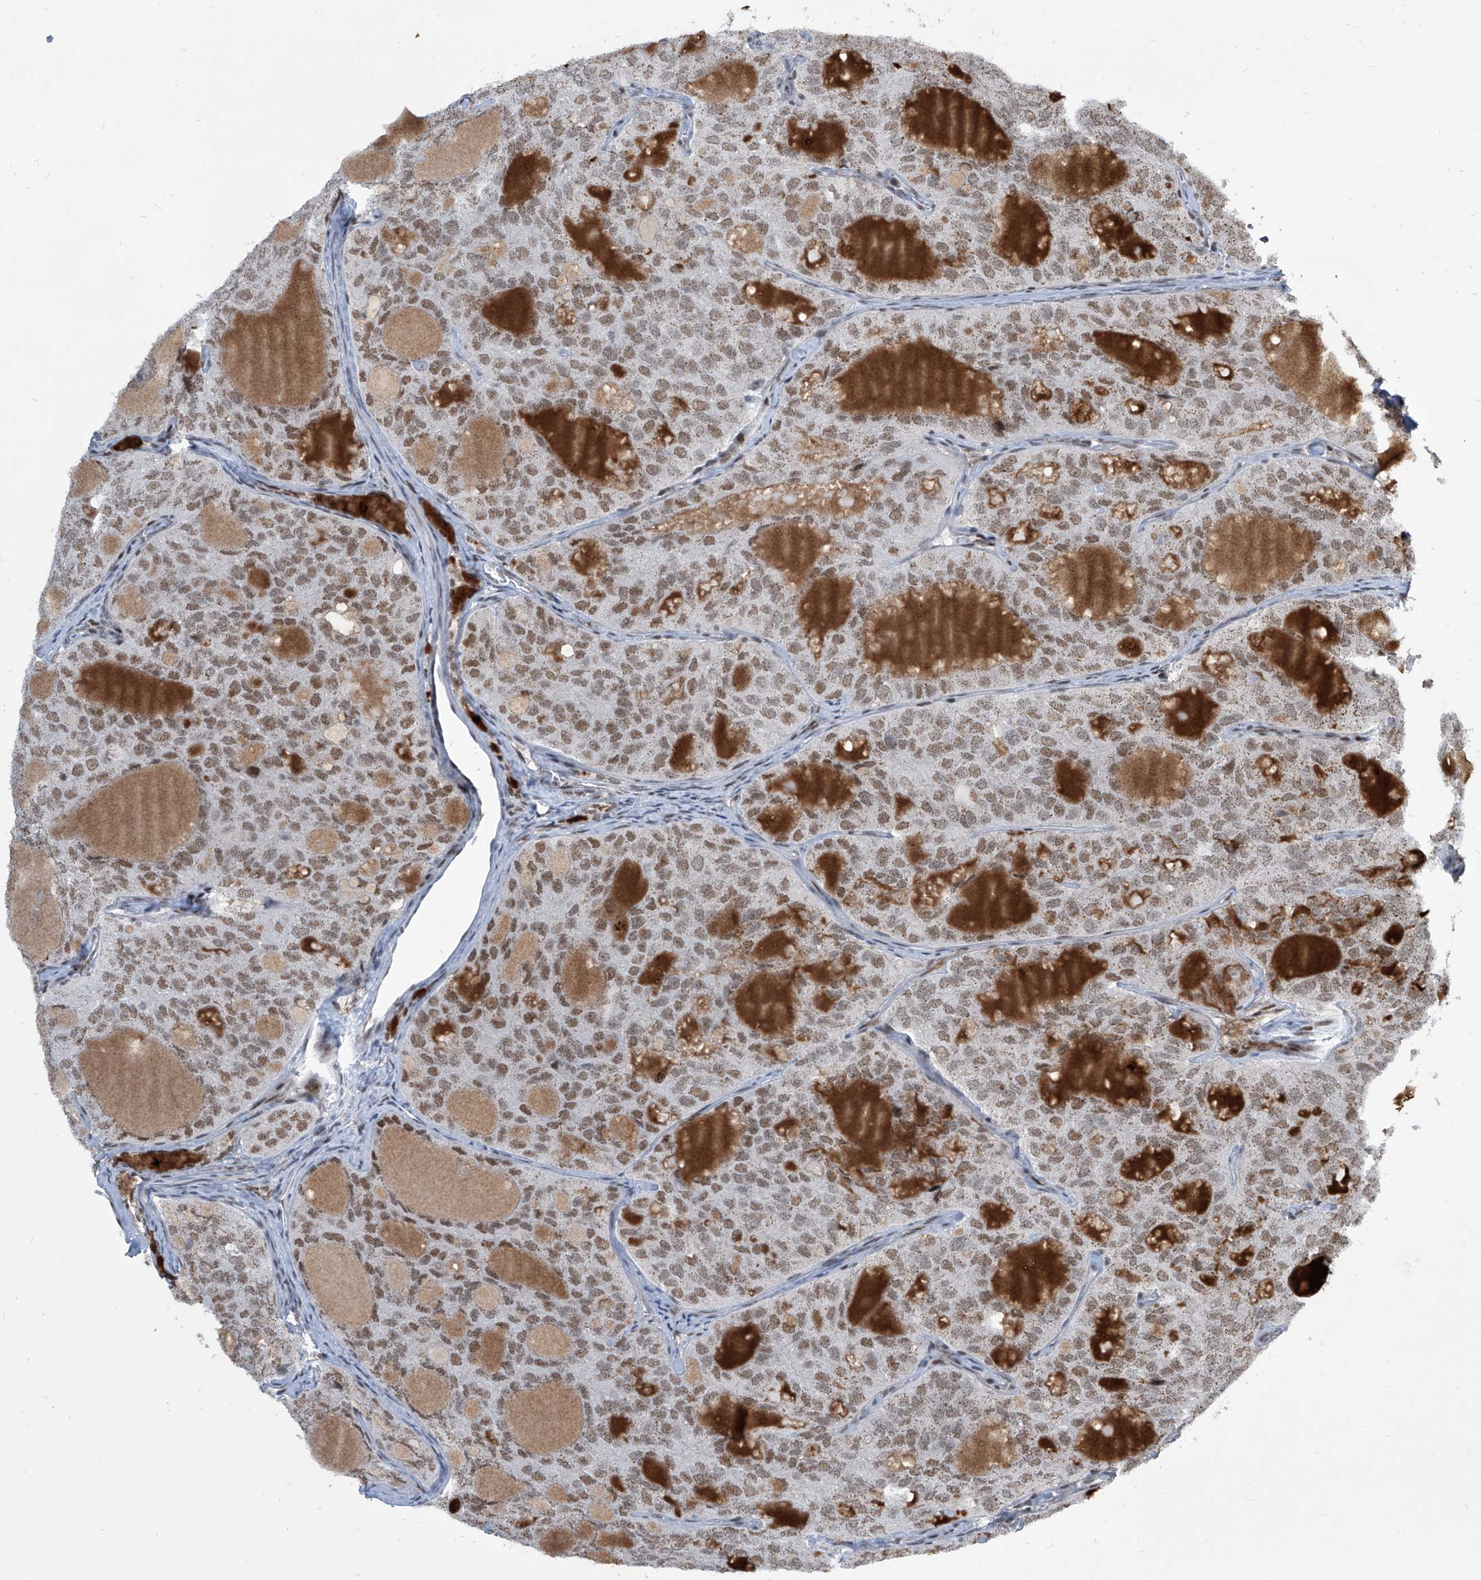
{"staining": {"intensity": "moderate", "quantity": ">75%", "location": "nuclear"}, "tissue": "thyroid cancer", "cell_type": "Tumor cells", "image_type": "cancer", "snomed": [{"axis": "morphology", "description": "Follicular adenoma carcinoma, NOS"}, {"axis": "topography", "description": "Thyroid gland"}], "caption": "Protein staining shows moderate nuclear staining in approximately >75% of tumor cells in thyroid follicular adenoma carcinoma.", "gene": "IRF2", "patient": {"sex": "male", "age": 75}}